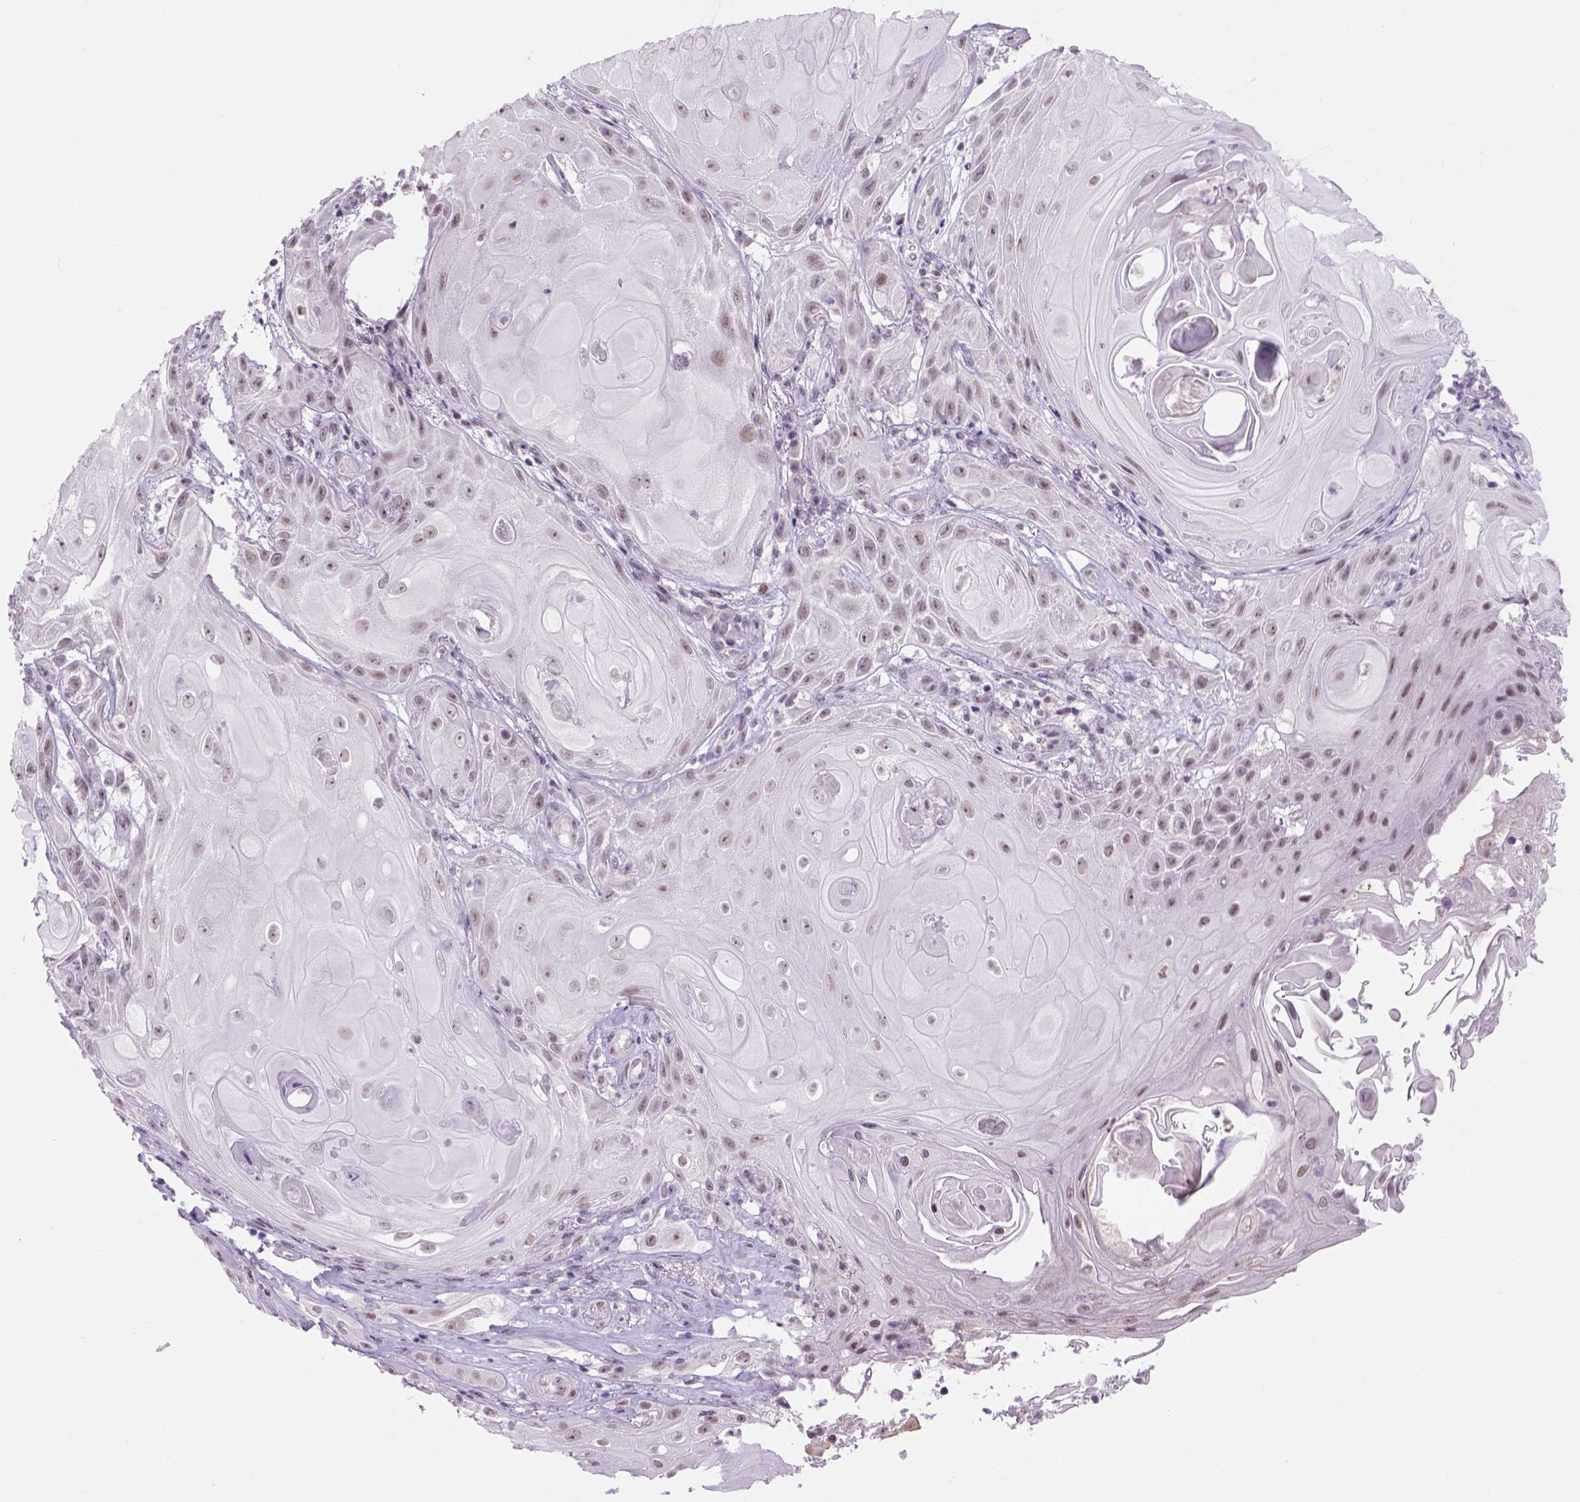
{"staining": {"intensity": "weak", "quantity": "25%-75%", "location": "nuclear"}, "tissue": "skin cancer", "cell_type": "Tumor cells", "image_type": "cancer", "snomed": [{"axis": "morphology", "description": "Squamous cell carcinoma, NOS"}, {"axis": "topography", "description": "Skin"}], "caption": "Brown immunohistochemical staining in human skin cancer (squamous cell carcinoma) displays weak nuclear staining in approximately 25%-75% of tumor cells. (DAB (3,3'-diaminobenzidine) IHC, brown staining for protein, blue staining for nuclei).", "gene": "TBPL1", "patient": {"sex": "male", "age": 62}}